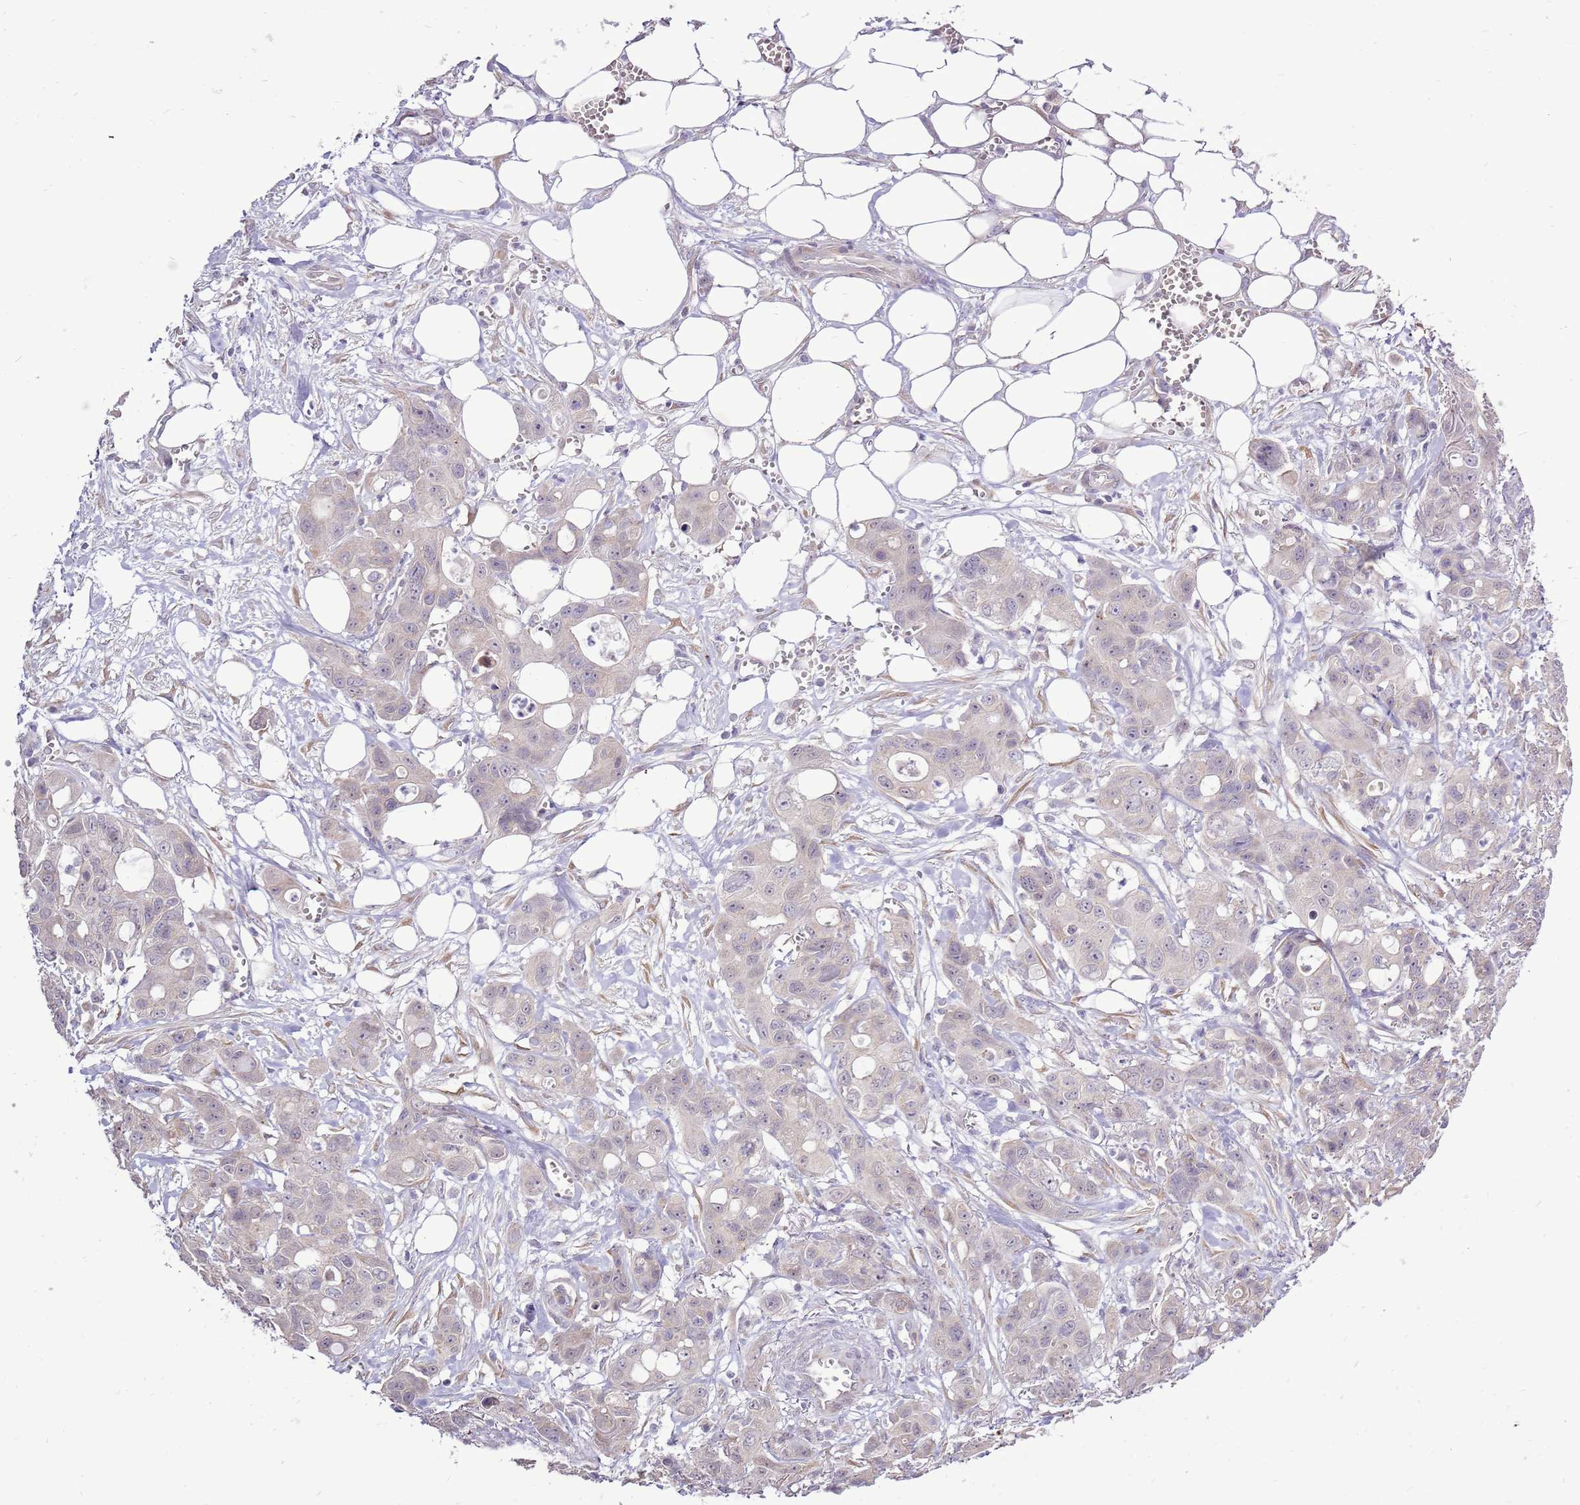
{"staining": {"intensity": "negative", "quantity": "none", "location": "none"}, "tissue": "ovarian cancer", "cell_type": "Tumor cells", "image_type": "cancer", "snomed": [{"axis": "morphology", "description": "Cystadenocarcinoma, mucinous, NOS"}, {"axis": "topography", "description": "Ovary"}], "caption": "Immunohistochemistry of human mucinous cystadenocarcinoma (ovarian) exhibits no staining in tumor cells.", "gene": "UGGT2", "patient": {"sex": "female", "age": 70}}